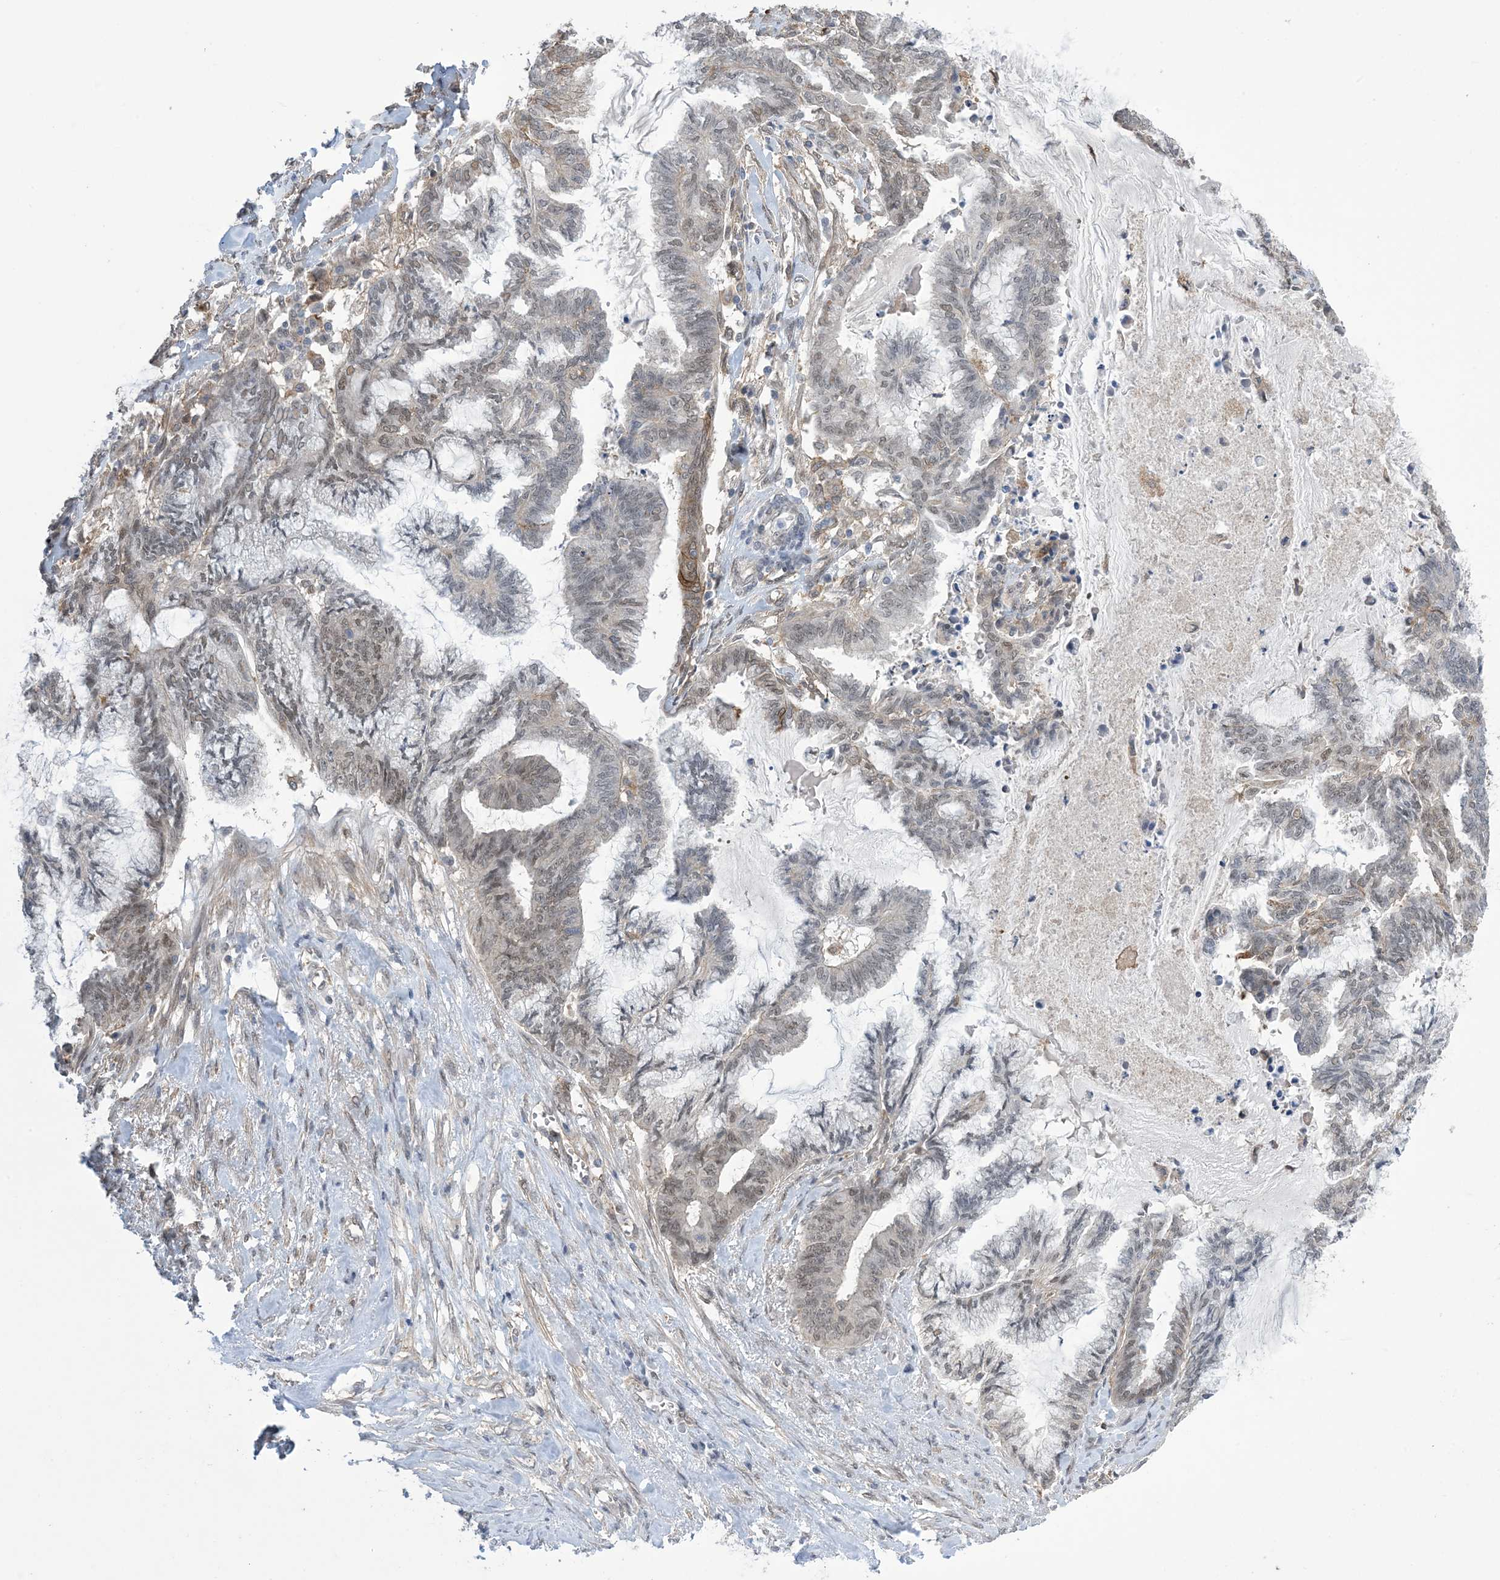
{"staining": {"intensity": "weak", "quantity": "<25%", "location": "cytoplasmic/membranous,nuclear"}, "tissue": "endometrial cancer", "cell_type": "Tumor cells", "image_type": "cancer", "snomed": [{"axis": "morphology", "description": "Adenocarcinoma, NOS"}, {"axis": "topography", "description": "Endometrium"}], "caption": "Histopathology image shows no protein positivity in tumor cells of endometrial cancer tissue.", "gene": "ZNF8", "patient": {"sex": "female", "age": 86}}